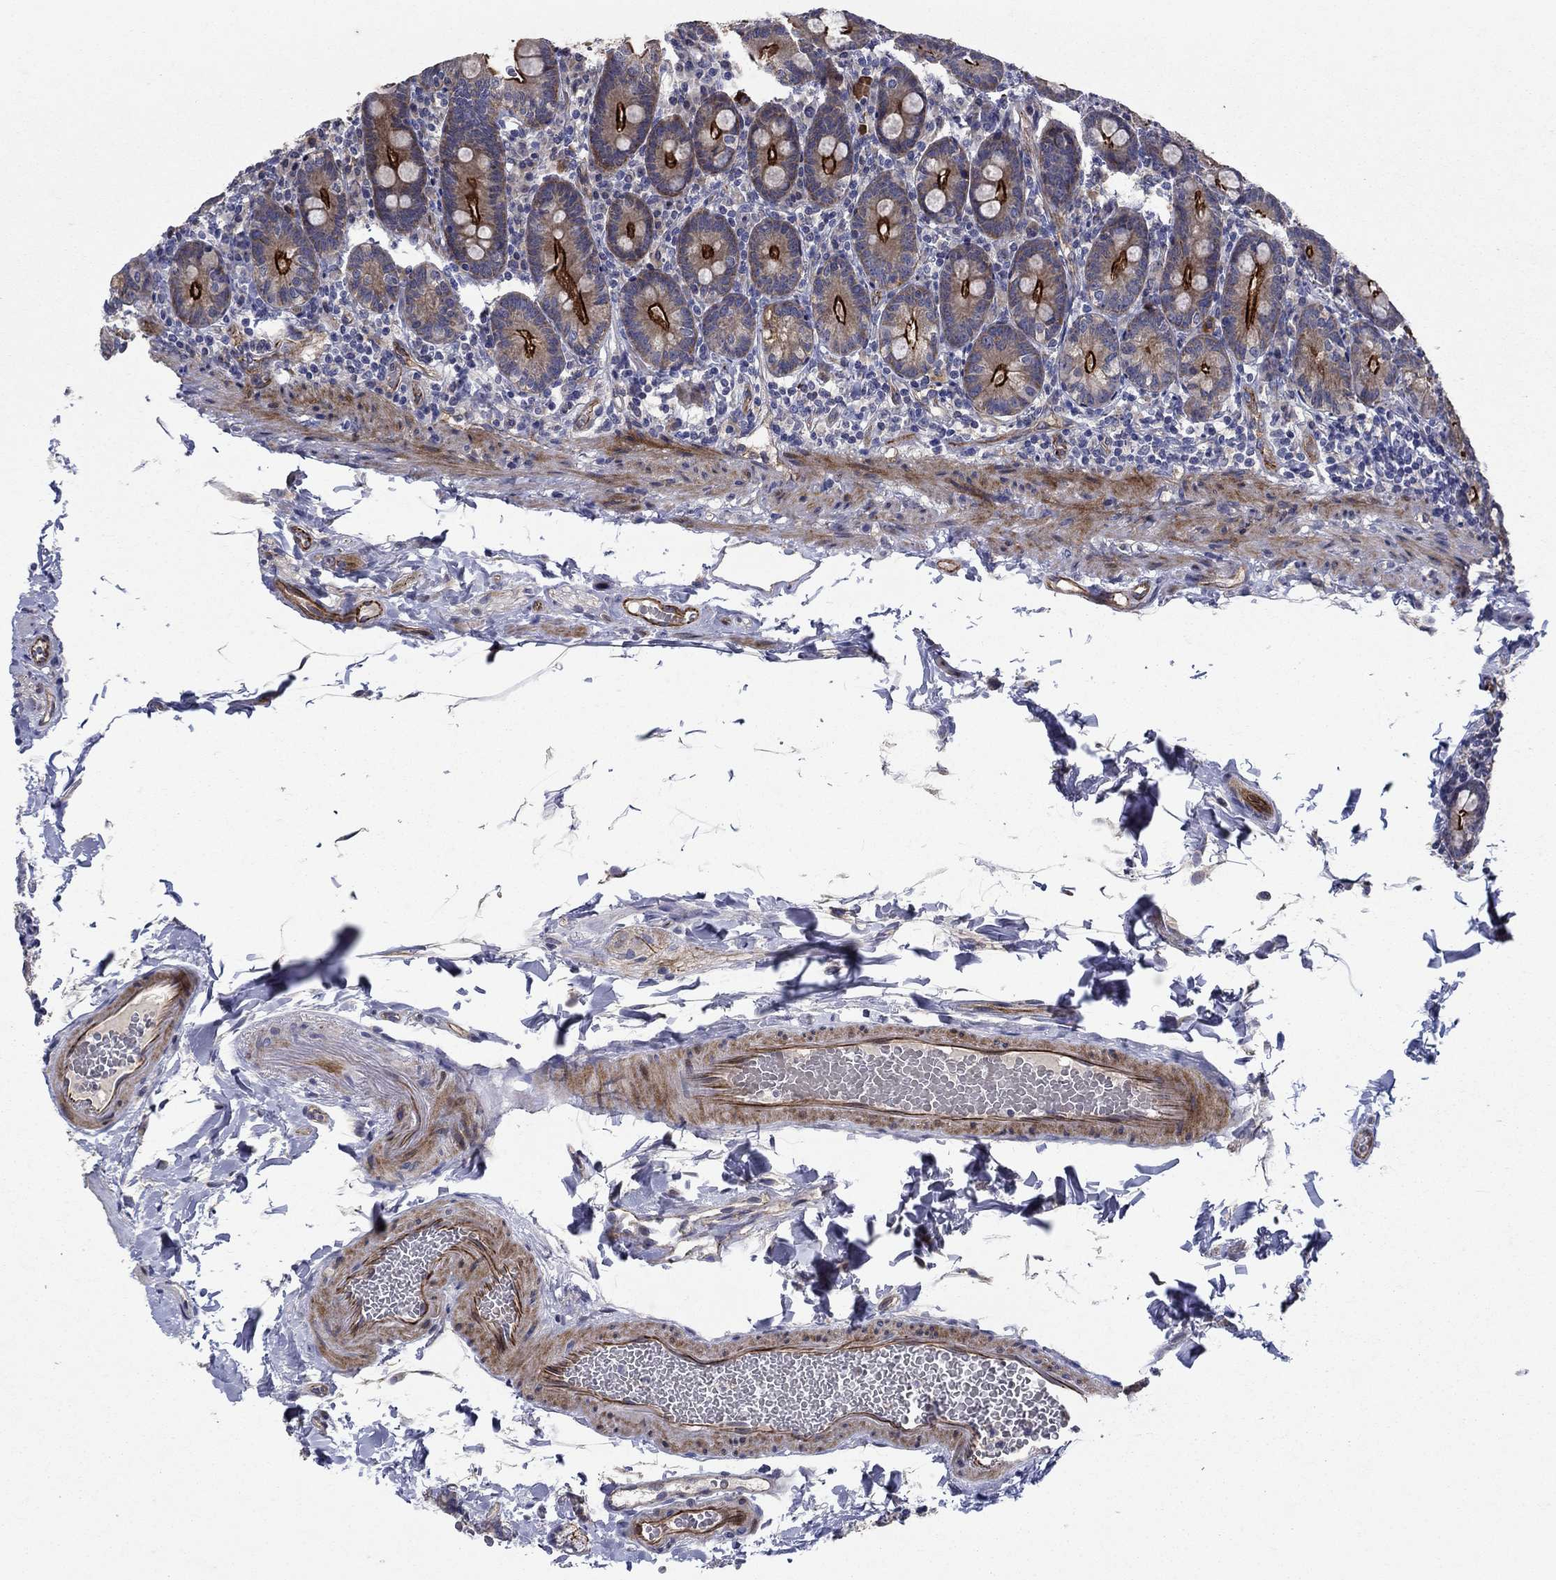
{"staining": {"intensity": "strong", "quantity": ">75%", "location": "cytoplasmic/membranous"}, "tissue": "duodenum", "cell_type": "Glandular cells", "image_type": "normal", "snomed": [{"axis": "morphology", "description": "Normal tissue, NOS"}, {"axis": "topography", "description": "Duodenum"}], "caption": "Immunohistochemical staining of benign duodenum demonstrates >75% levels of strong cytoplasmic/membranous protein staining in approximately >75% of glandular cells.", "gene": "SLC7A1", "patient": {"sex": "female", "age": 67}}